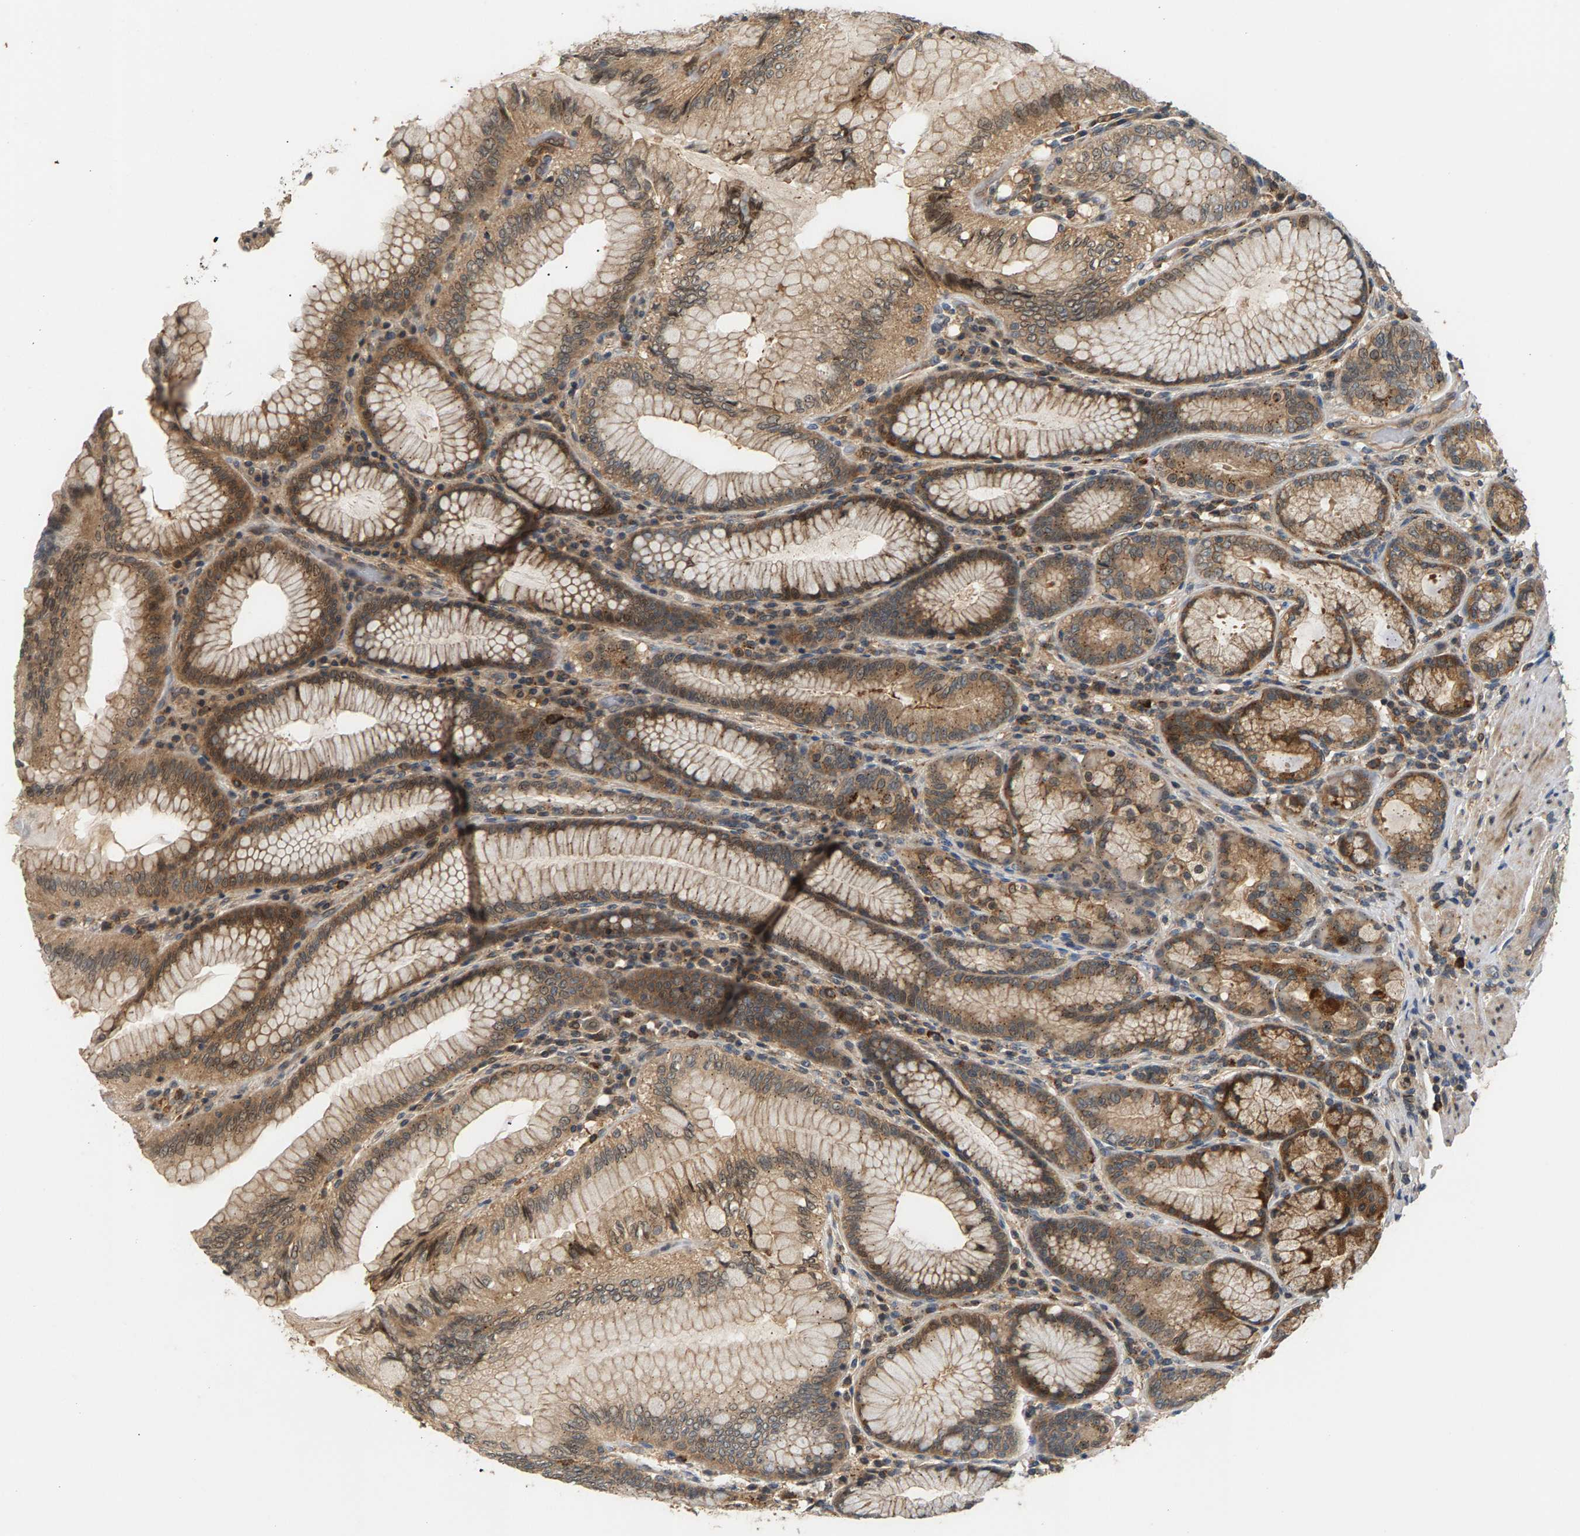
{"staining": {"intensity": "moderate", "quantity": ">75%", "location": "cytoplasmic/membranous"}, "tissue": "stomach", "cell_type": "Glandular cells", "image_type": "normal", "snomed": [{"axis": "morphology", "description": "Normal tissue, NOS"}, {"axis": "topography", "description": "Stomach, lower"}], "caption": "DAB (3,3'-diaminobenzidine) immunohistochemical staining of normal stomach reveals moderate cytoplasmic/membranous protein staining in approximately >75% of glandular cells.", "gene": "MAP2K5", "patient": {"sex": "female", "age": 76}}